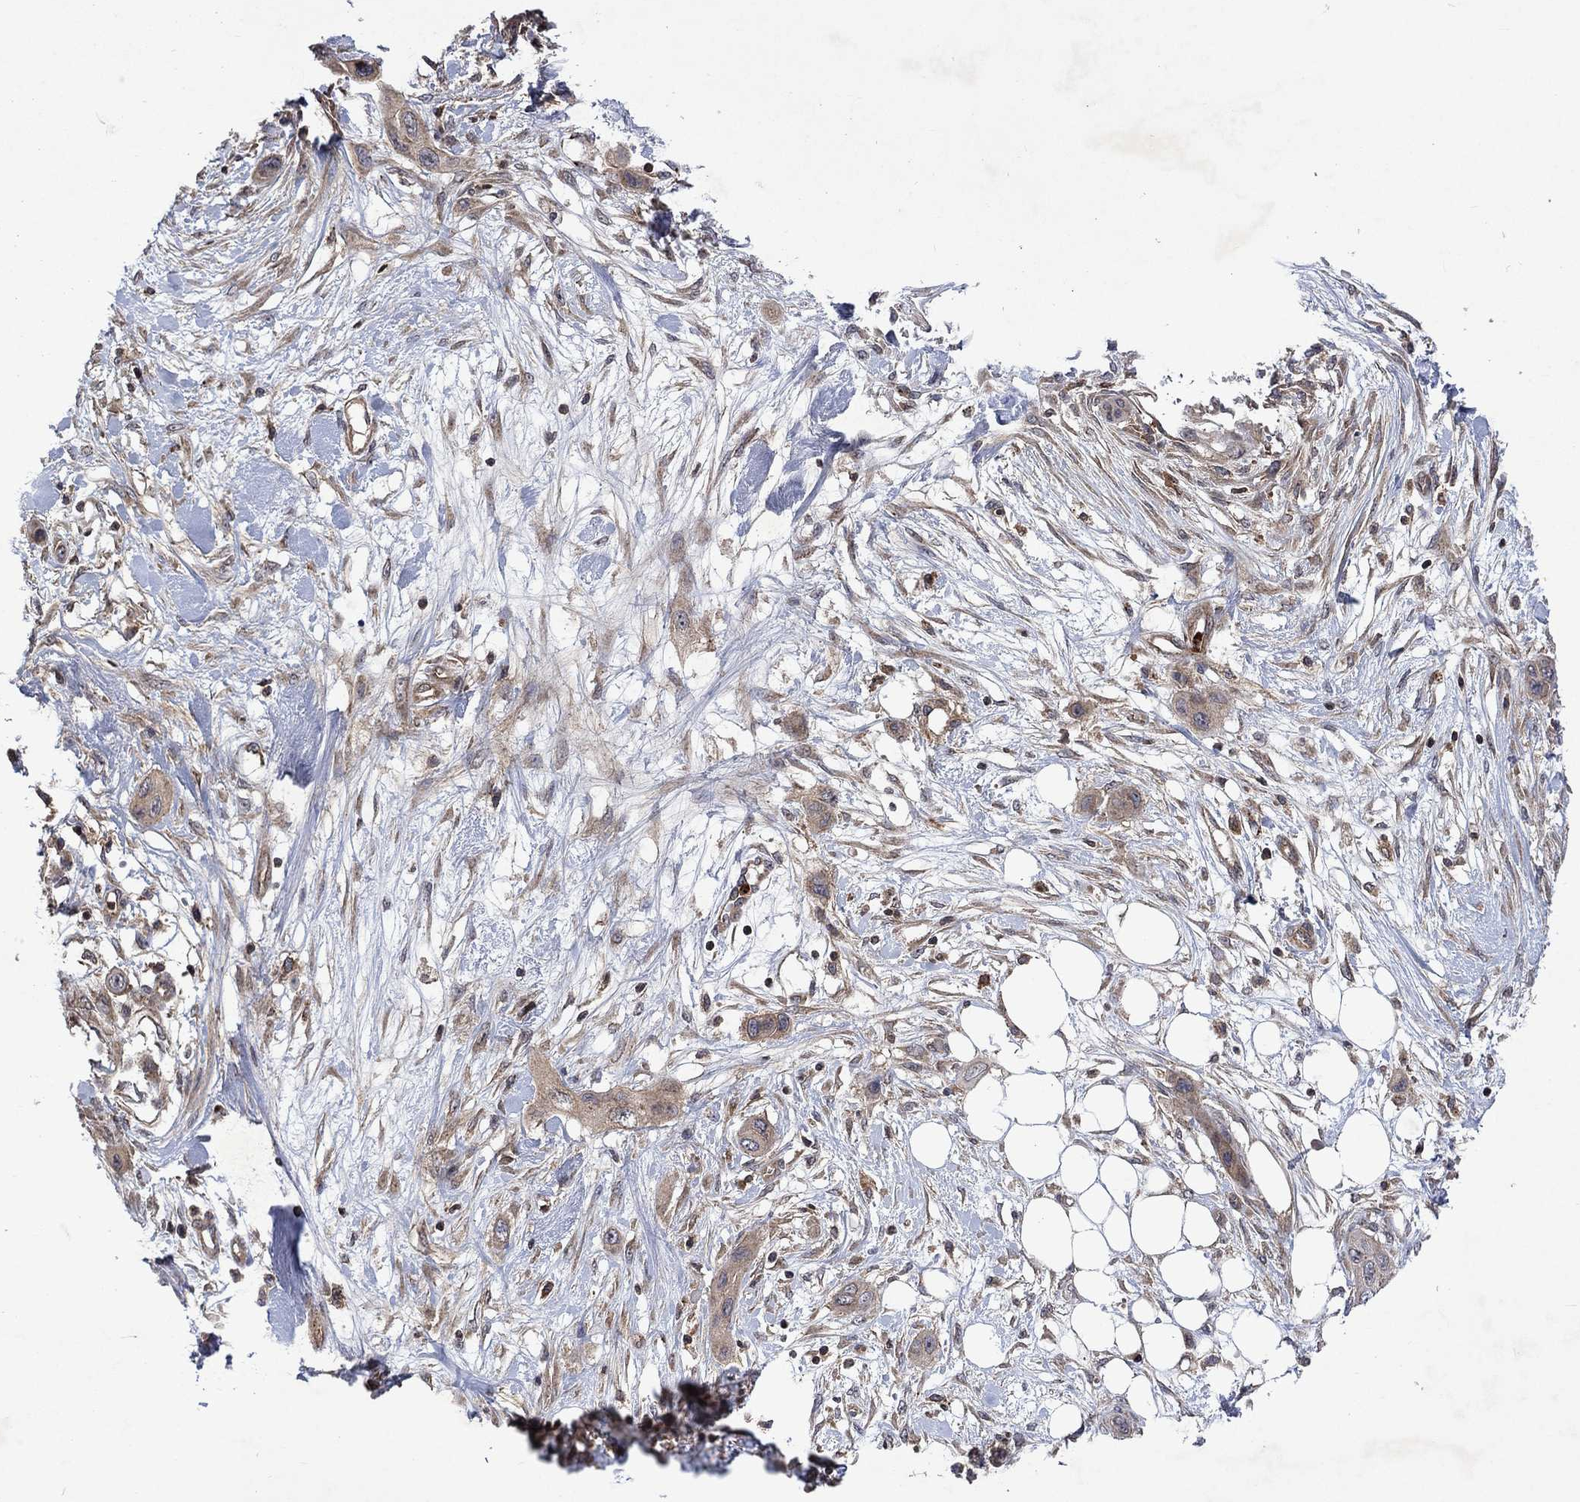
{"staining": {"intensity": "weak", "quantity": ">75%", "location": "cytoplasmic/membranous"}, "tissue": "skin cancer", "cell_type": "Tumor cells", "image_type": "cancer", "snomed": [{"axis": "morphology", "description": "Squamous cell carcinoma, NOS"}, {"axis": "topography", "description": "Skin"}], "caption": "Immunohistochemical staining of human squamous cell carcinoma (skin) exhibits low levels of weak cytoplasmic/membranous staining in about >75% of tumor cells.", "gene": "TMEM33", "patient": {"sex": "male", "age": 79}}